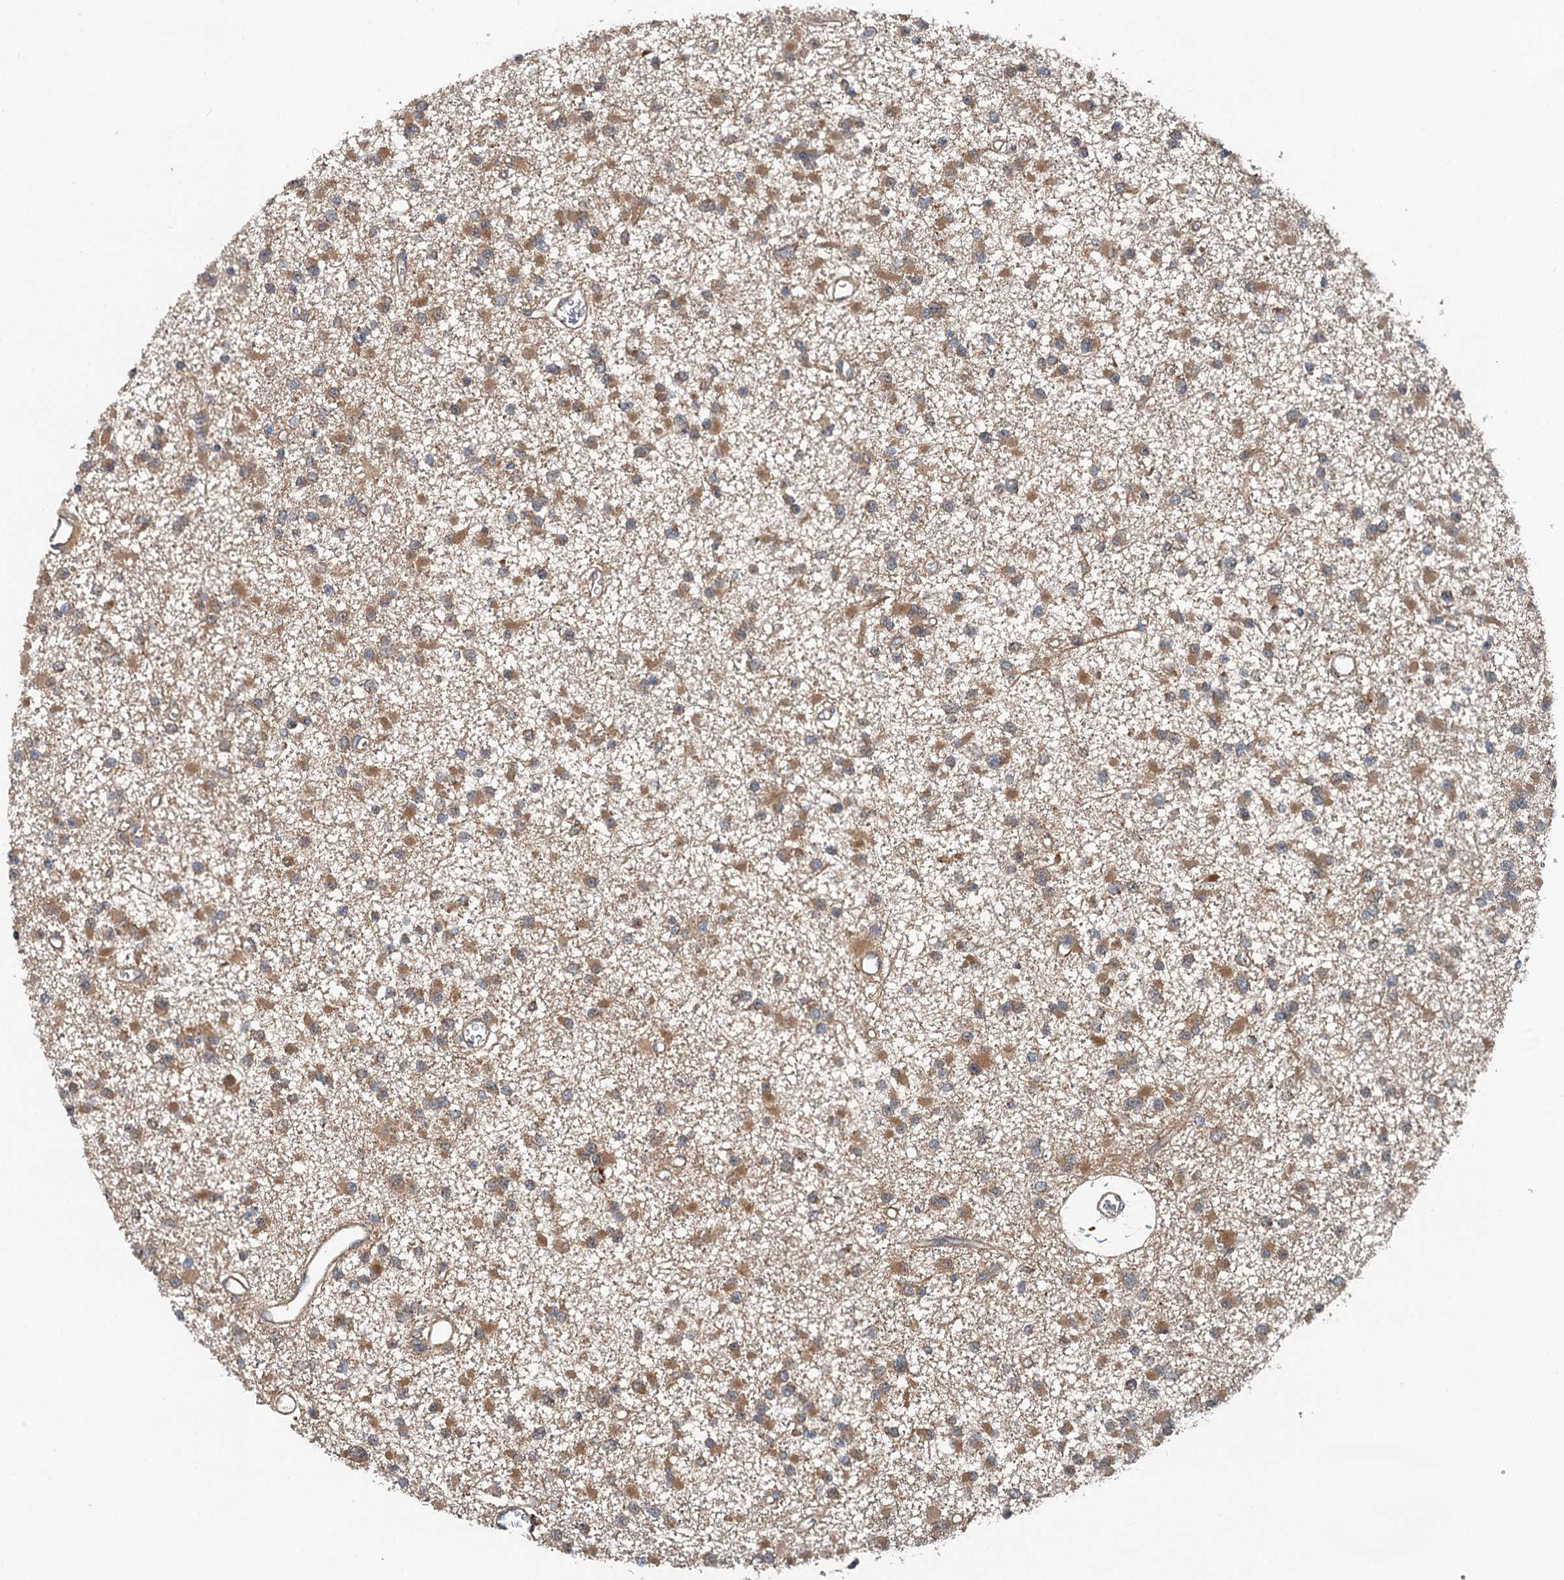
{"staining": {"intensity": "moderate", "quantity": ">75%", "location": "cytoplasmic/membranous"}, "tissue": "glioma", "cell_type": "Tumor cells", "image_type": "cancer", "snomed": [{"axis": "morphology", "description": "Glioma, malignant, Low grade"}, {"axis": "topography", "description": "Brain"}], "caption": "Moderate cytoplasmic/membranous staining for a protein is appreciated in approximately >75% of tumor cells of glioma using IHC.", "gene": "LRRK2", "patient": {"sex": "female", "age": 22}}